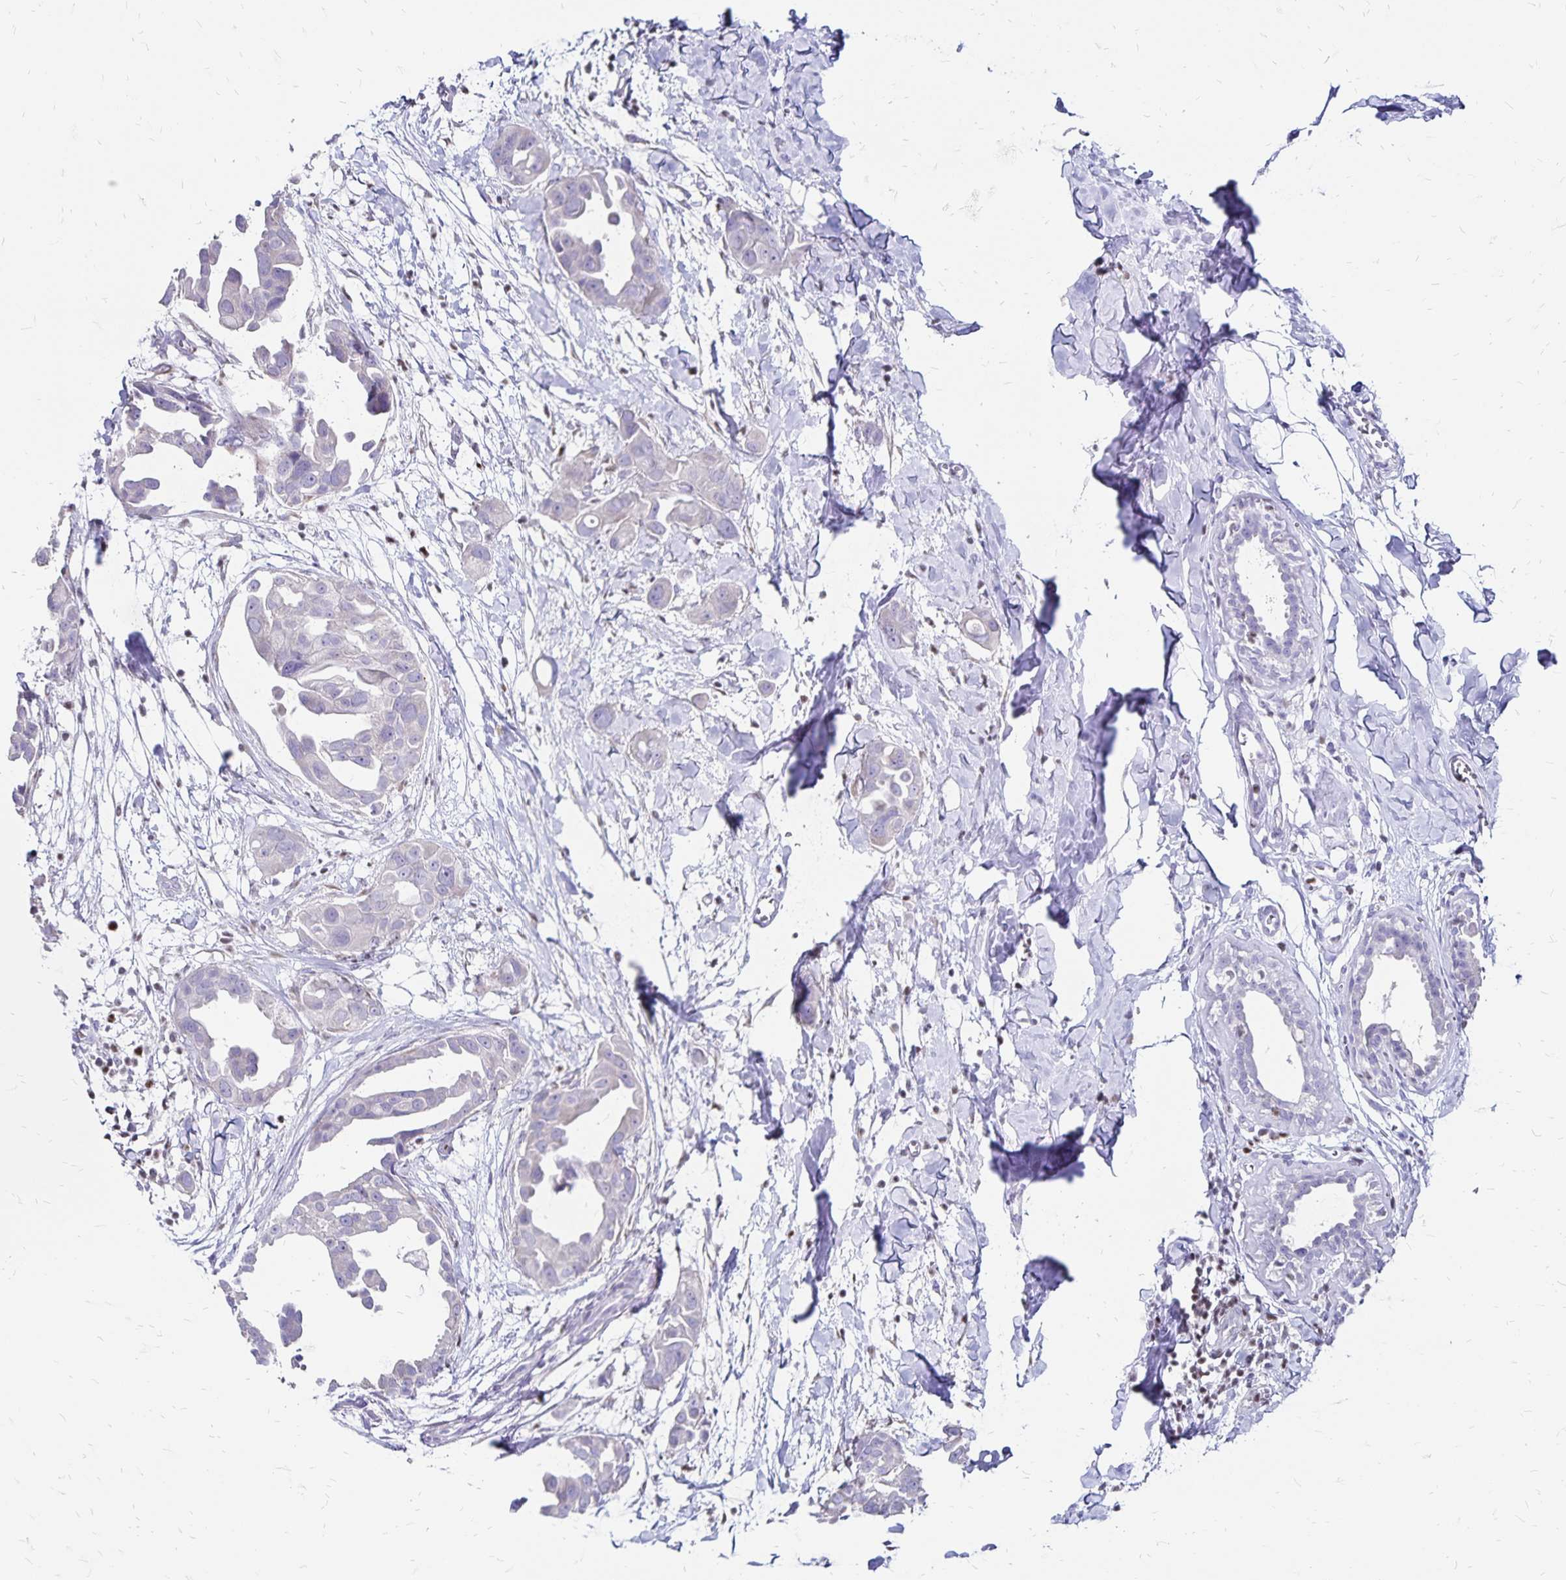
{"staining": {"intensity": "negative", "quantity": "none", "location": "none"}, "tissue": "breast cancer", "cell_type": "Tumor cells", "image_type": "cancer", "snomed": [{"axis": "morphology", "description": "Duct carcinoma"}, {"axis": "topography", "description": "Breast"}], "caption": "Tumor cells are negative for brown protein staining in breast cancer (intraductal carcinoma).", "gene": "IKZF1", "patient": {"sex": "female", "age": 38}}